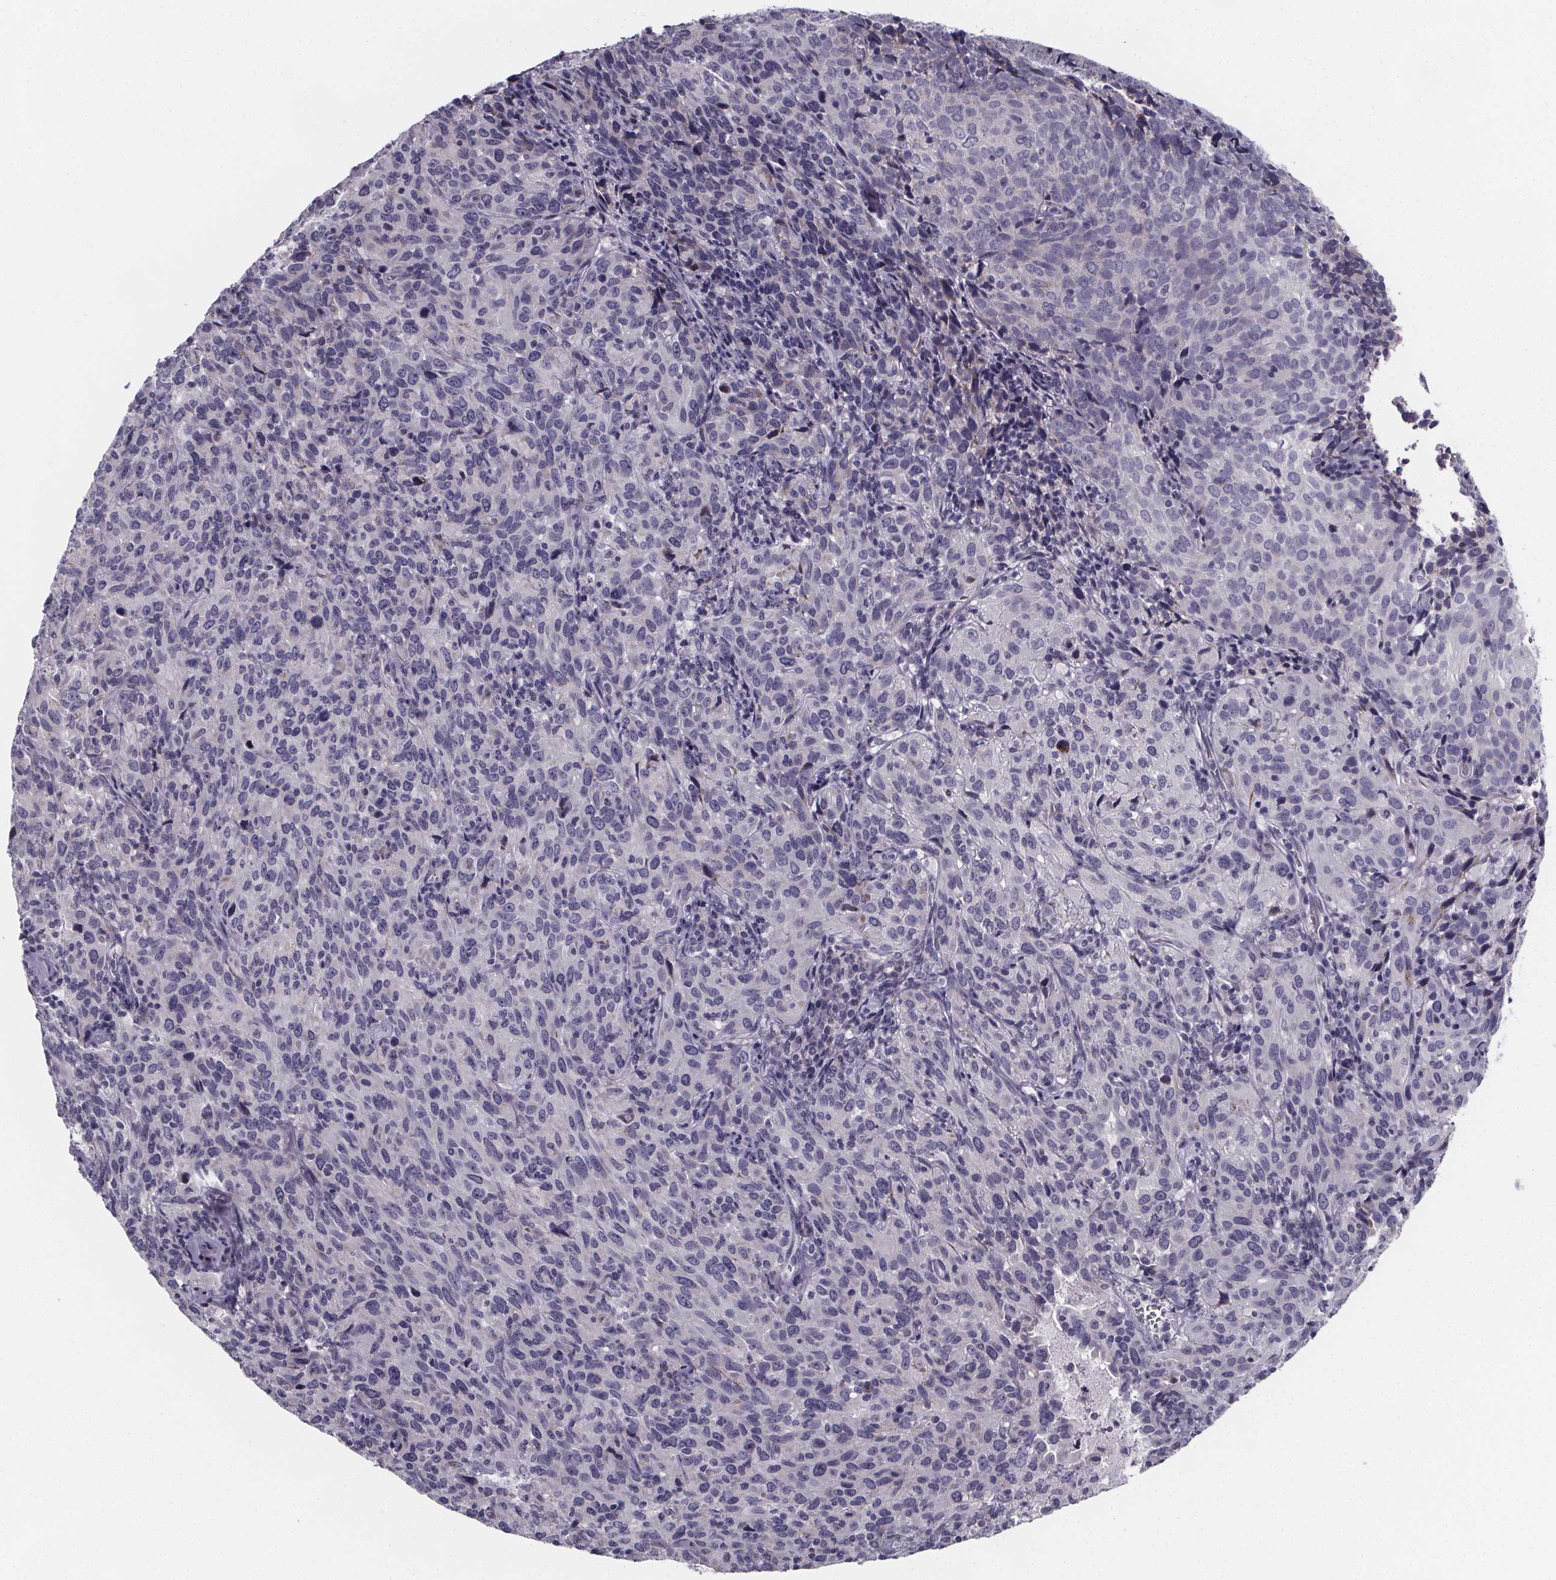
{"staining": {"intensity": "negative", "quantity": "none", "location": "none"}, "tissue": "cervical cancer", "cell_type": "Tumor cells", "image_type": "cancer", "snomed": [{"axis": "morphology", "description": "Squamous cell carcinoma, NOS"}, {"axis": "topography", "description": "Cervix"}], "caption": "Immunohistochemical staining of human squamous cell carcinoma (cervical) exhibits no significant expression in tumor cells. (Stains: DAB (3,3'-diaminobenzidine) immunohistochemistry (IHC) with hematoxylin counter stain, Microscopy: brightfield microscopy at high magnification).", "gene": "PAH", "patient": {"sex": "female", "age": 51}}